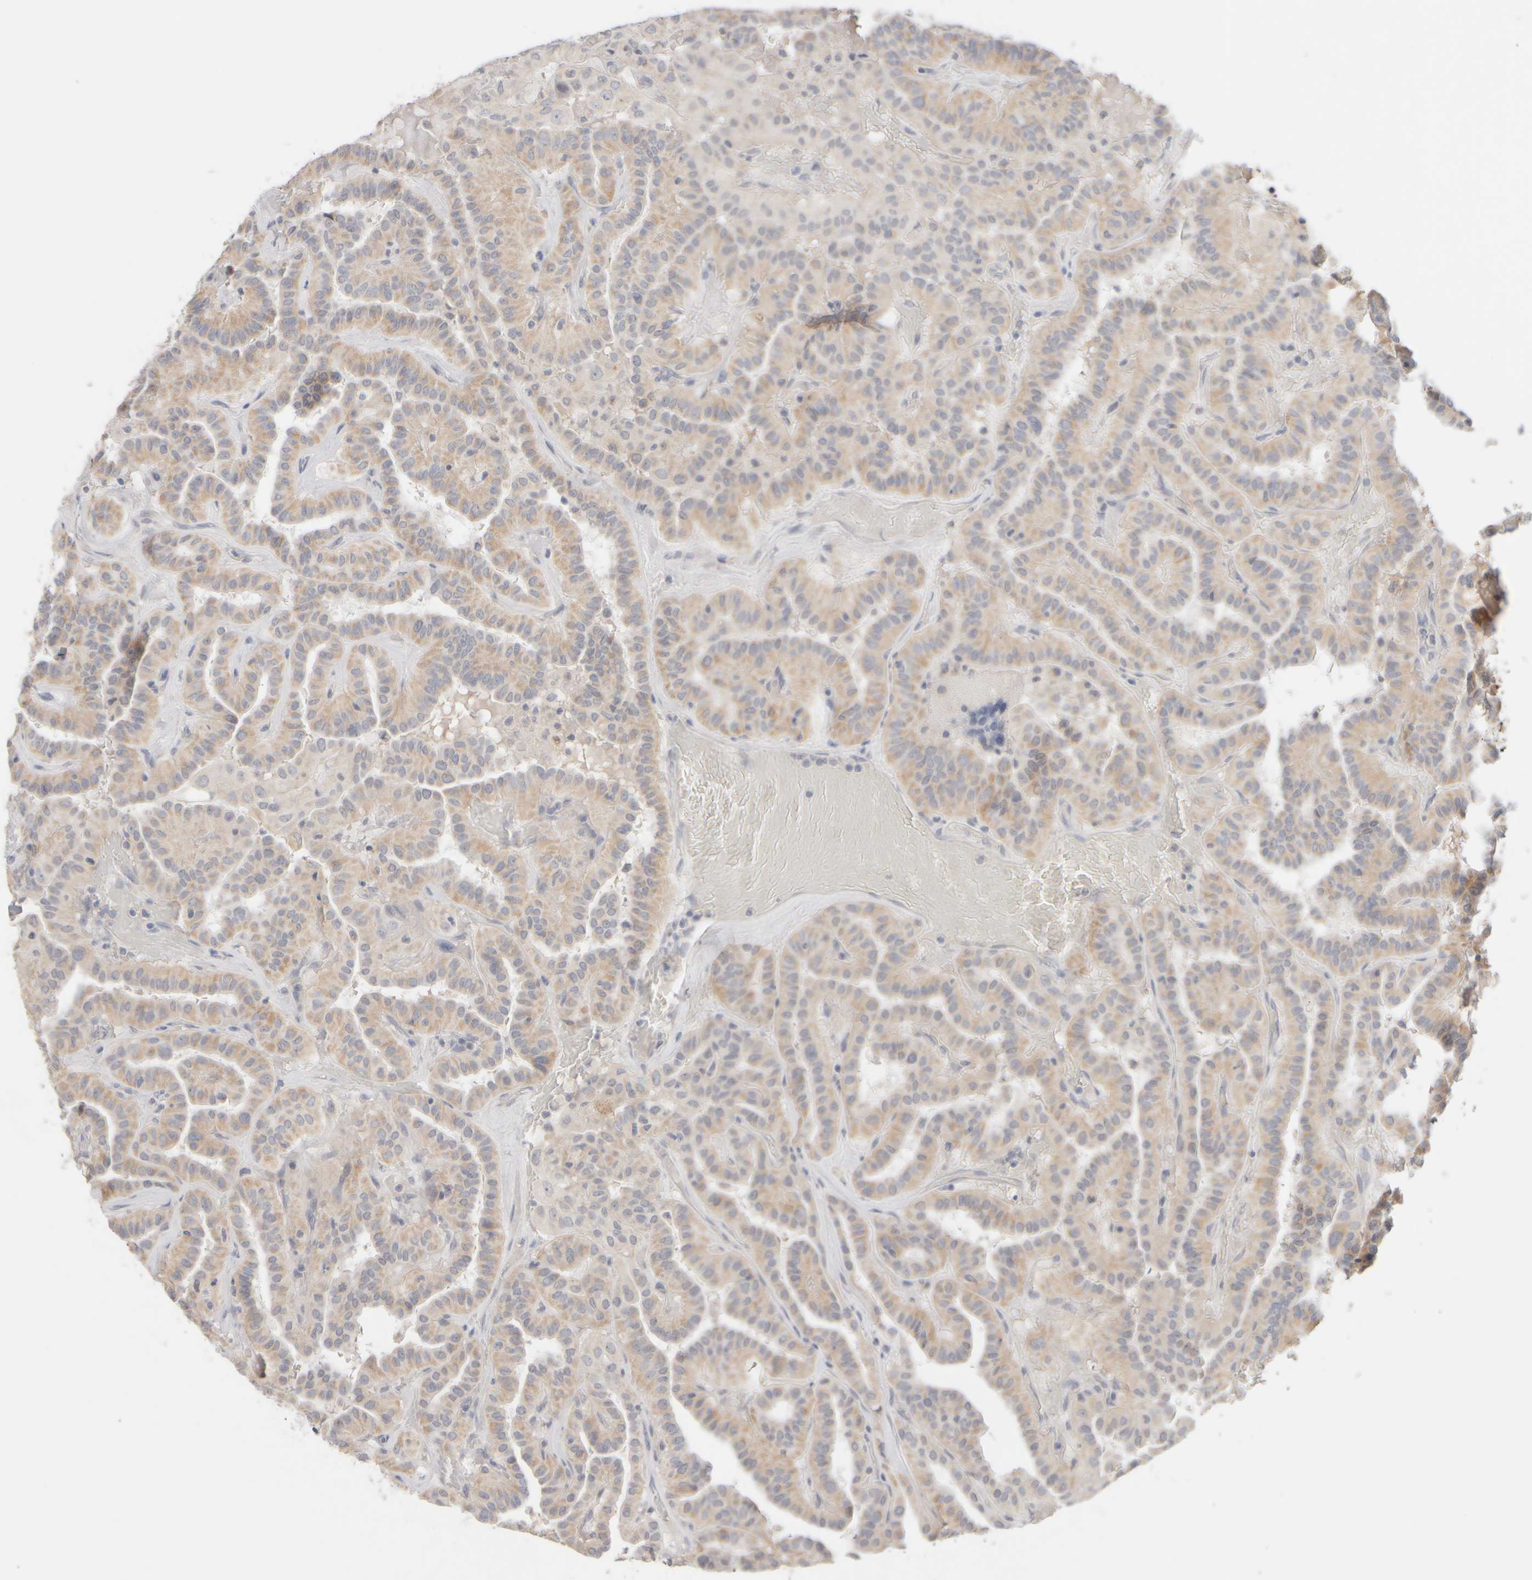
{"staining": {"intensity": "weak", "quantity": ">75%", "location": "cytoplasmic/membranous"}, "tissue": "thyroid cancer", "cell_type": "Tumor cells", "image_type": "cancer", "snomed": [{"axis": "morphology", "description": "Papillary adenocarcinoma, NOS"}, {"axis": "topography", "description": "Thyroid gland"}], "caption": "DAB immunohistochemical staining of thyroid cancer reveals weak cytoplasmic/membranous protein staining in about >75% of tumor cells. Nuclei are stained in blue.", "gene": "ZNF112", "patient": {"sex": "male", "age": 77}}